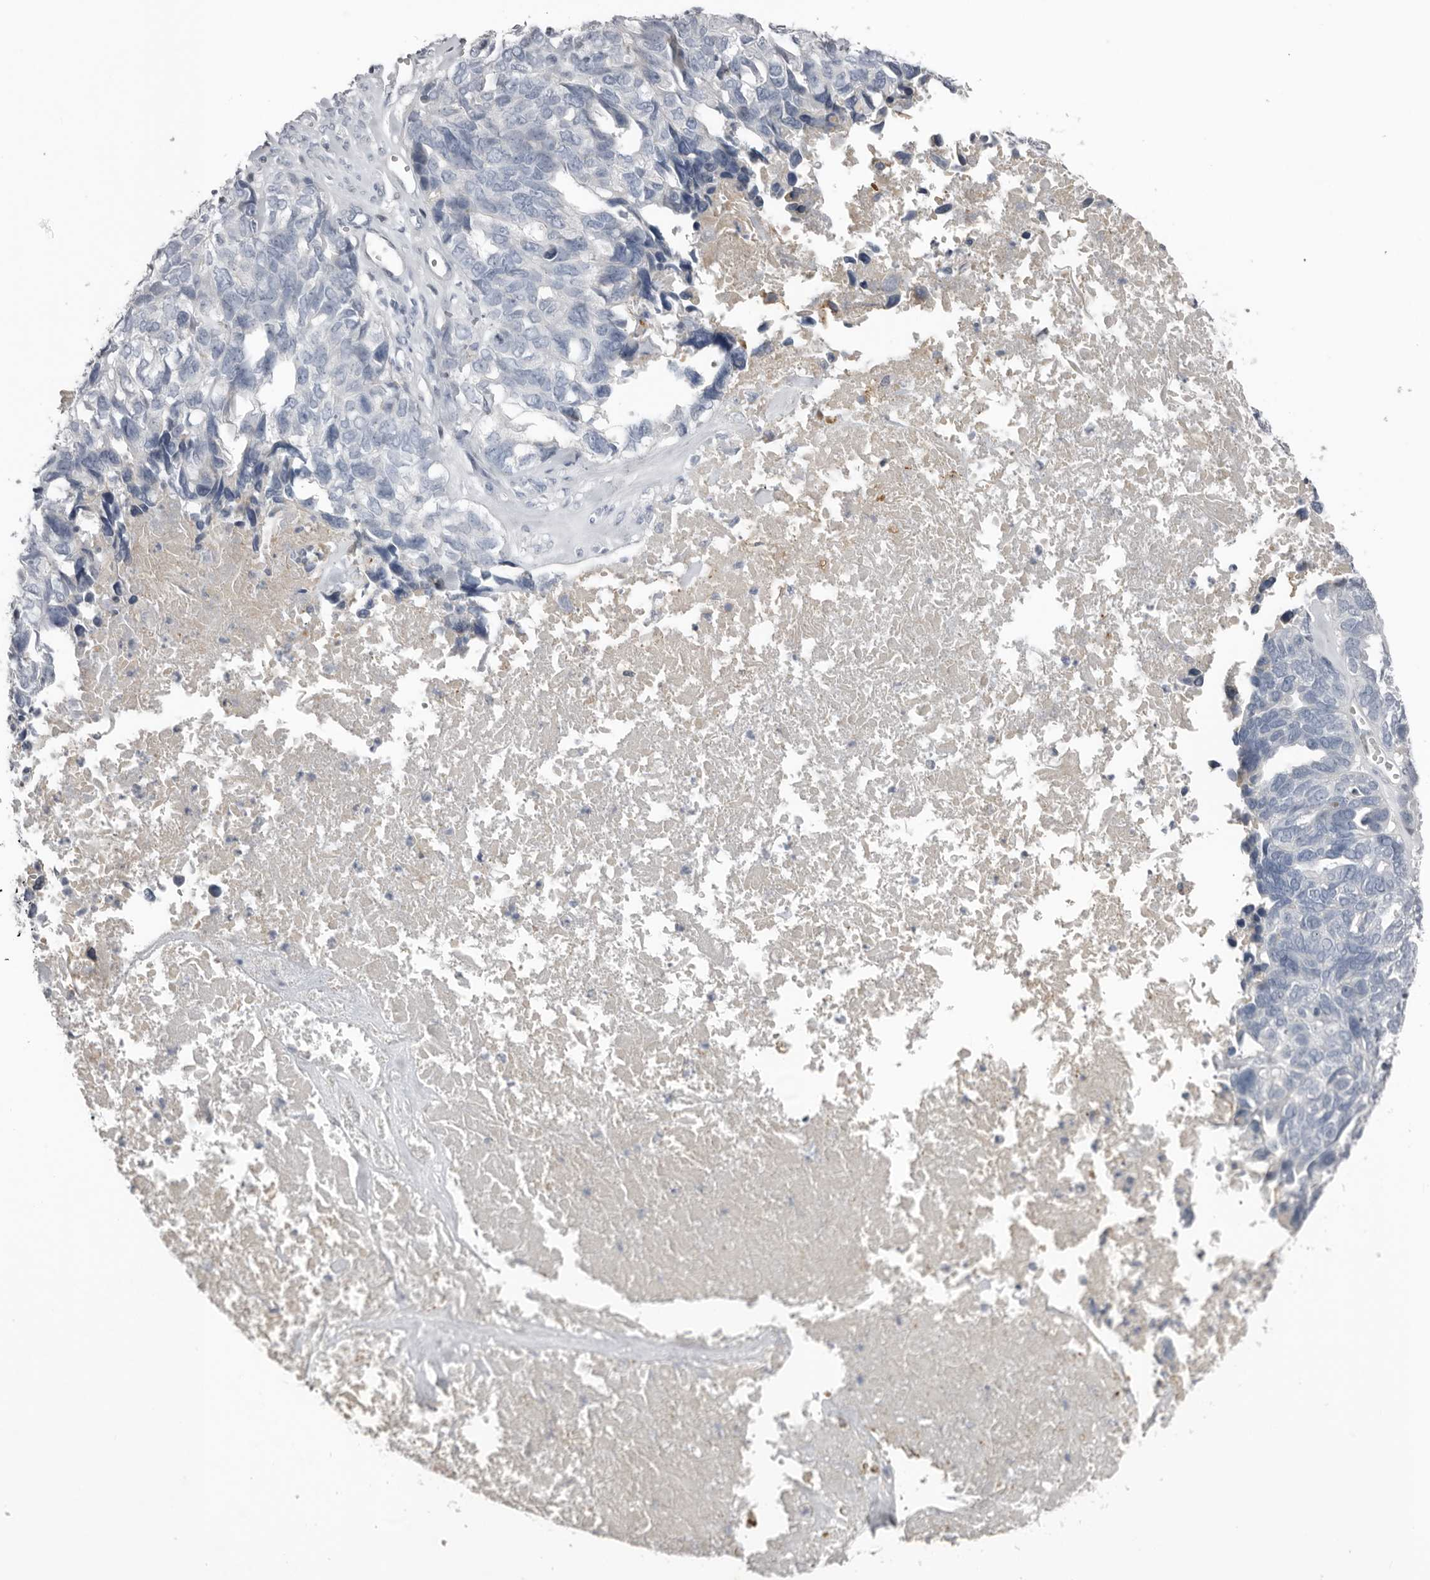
{"staining": {"intensity": "negative", "quantity": "none", "location": "none"}, "tissue": "ovarian cancer", "cell_type": "Tumor cells", "image_type": "cancer", "snomed": [{"axis": "morphology", "description": "Cystadenocarcinoma, serous, NOS"}, {"axis": "topography", "description": "Ovary"}], "caption": "DAB (3,3'-diaminobenzidine) immunohistochemical staining of serous cystadenocarcinoma (ovarian) exhibits no significant expression in tumor cells.", "gene": "FABP7", "patient": {"sex": "female", "age": 79}}